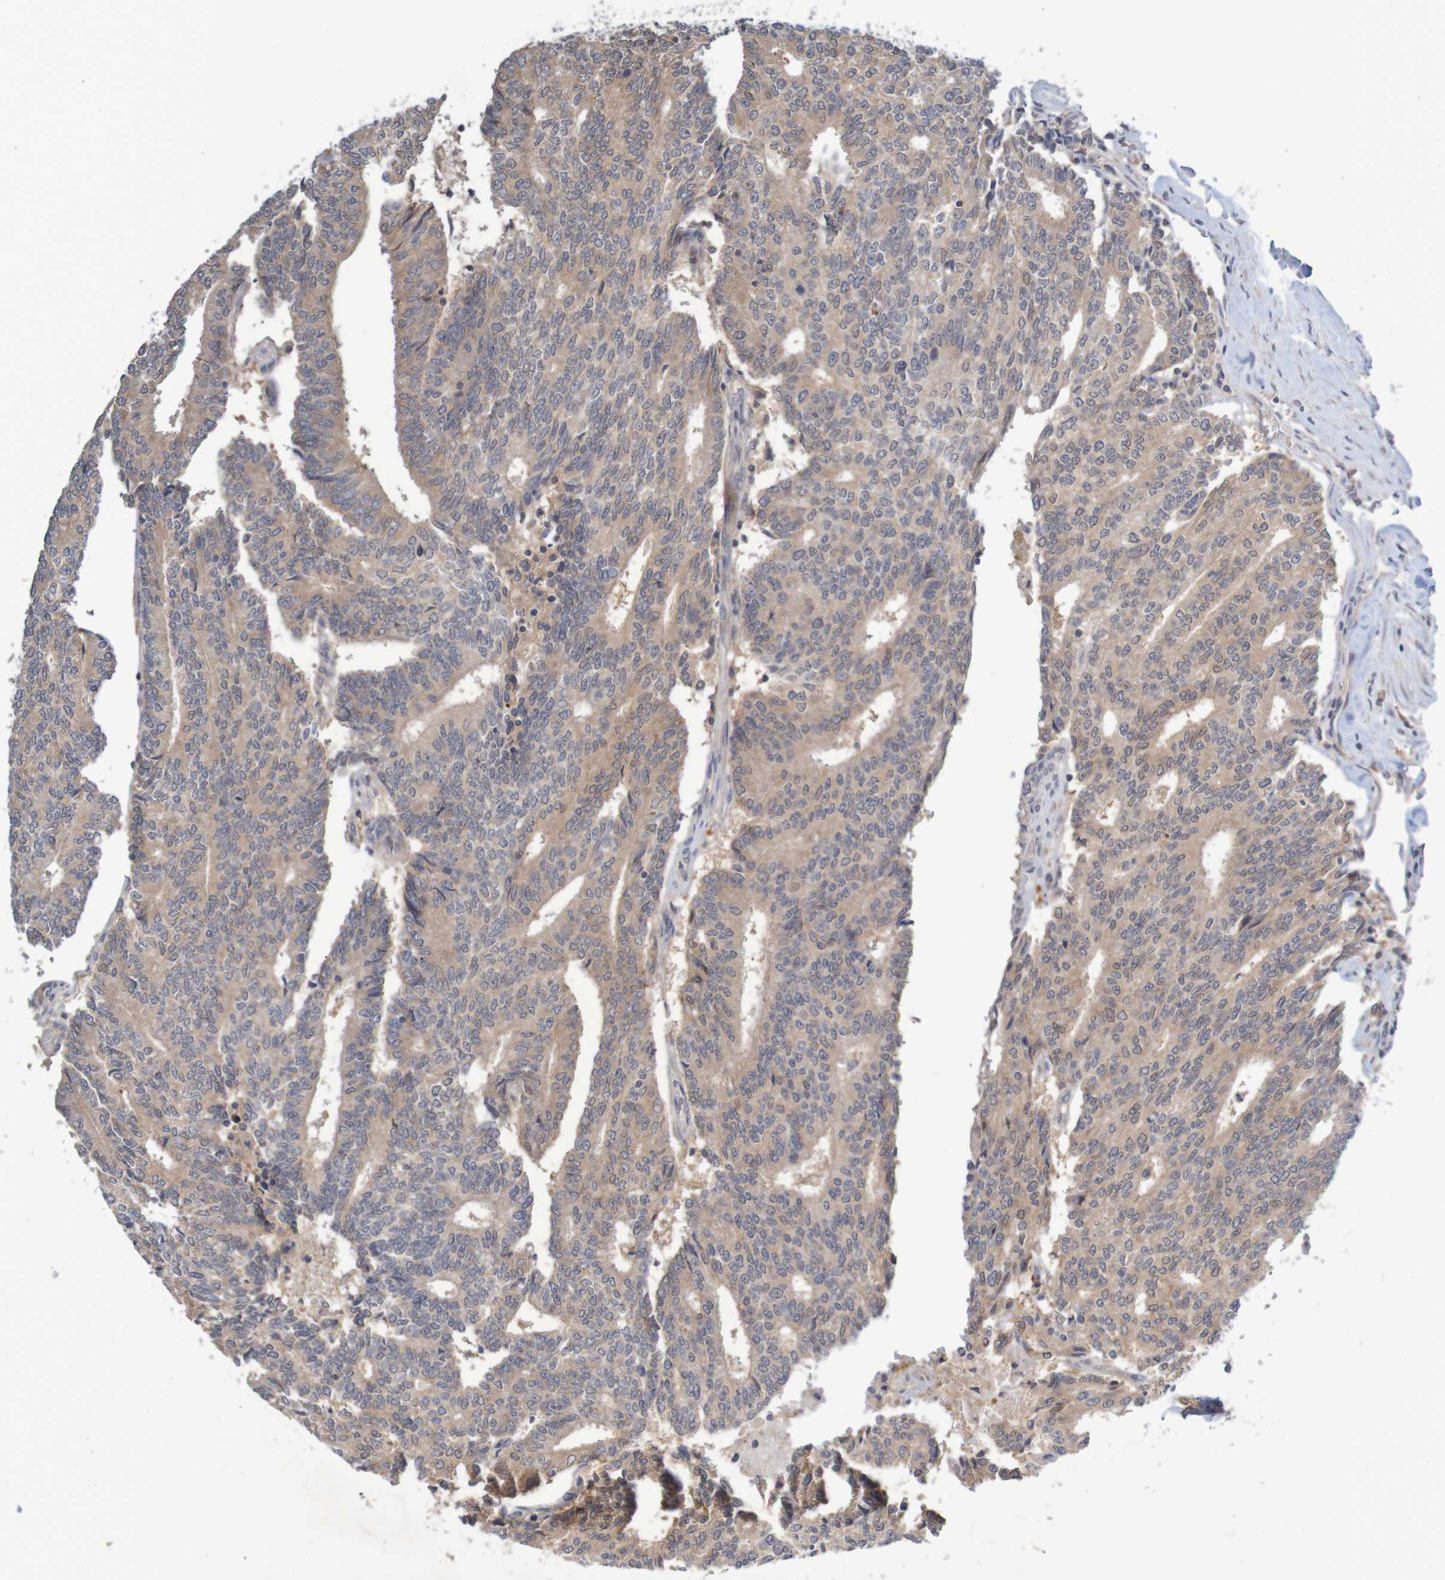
{"staining": {"intensity": "weak", "quantity": ">75%", "location": "cytoplasmic/membranous"}, "tissue": "prostate cancer", "cell_type": "Tumor cells", "image_type": "cancer", "snomed": [{"axis": "morphology", "description": "Normal tissue, NOS"}, {"axis": "morphology", "description": "Adenocarcinoma, High grade"}, {"axis": "topography", "description": "Prostate"}, {"axis": "topography", "description": "Seminal veicle"}], "caption": "A photomicrograph showing weak cytoplasmic/membranous expression in about >75% of tumor cells in adenocarcinoma (high-grade) (prostate), as visualized by brown immunohistochemical staining.", "gene": "ANKK1", "patient": {"sex": "male", "age": 55}}